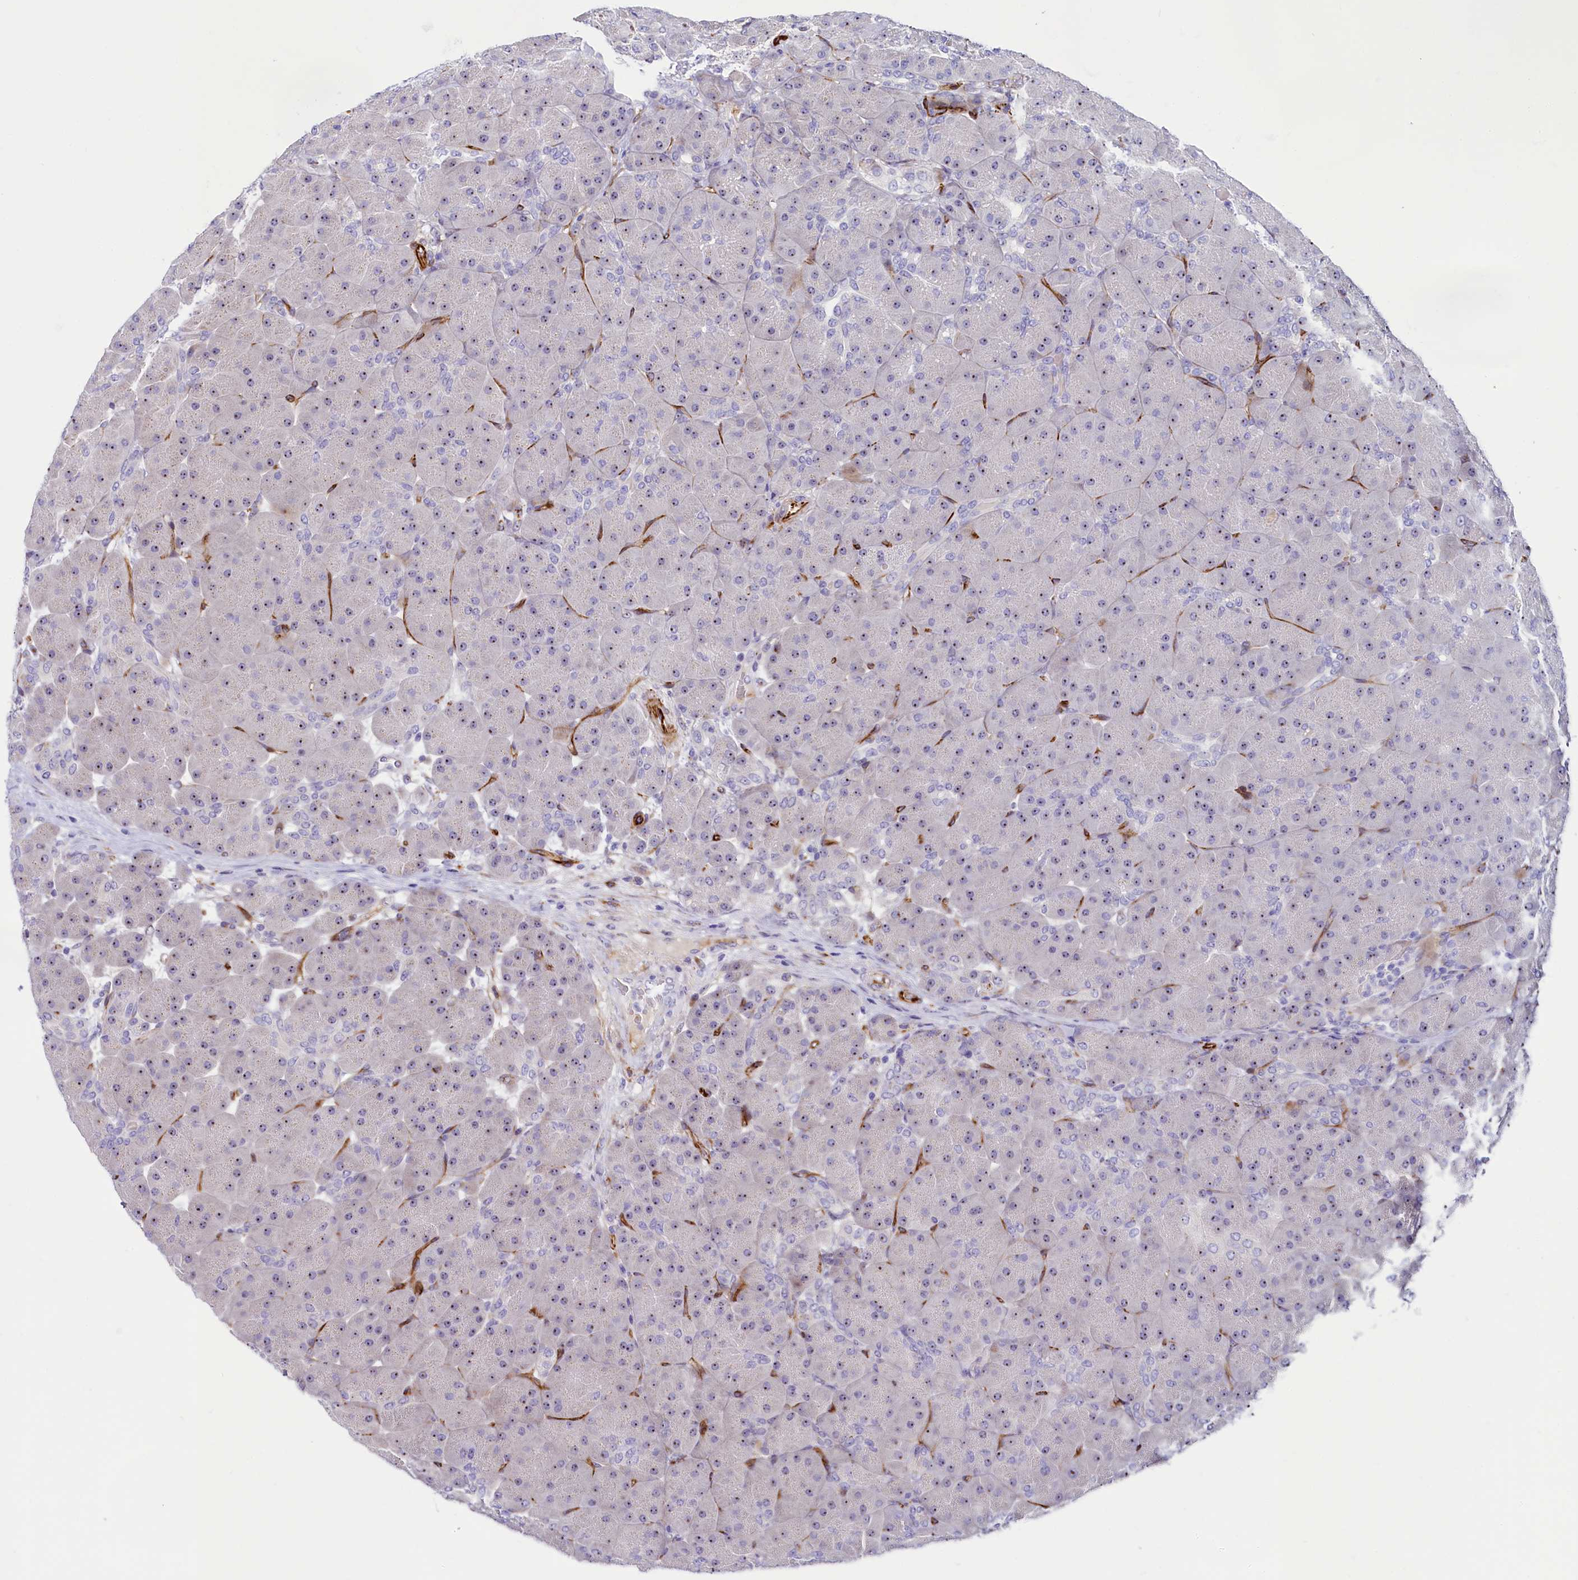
{"staining": {"intensity": "moderate", "quantity": ">75%", "location": "nuclear"}, "tissue": "pancreas", "cell_type": "Exocrine glandular cells", "image_type": "normal", "snomed": [{"axis": "morphology", "description": "Normal tissue, NOS"}, {"axis": "topography", "description": "Pancreas"}], "caption": "Immunohistochemistry (IHC) micrograph of unremarkable human pancreas stained for a protein (brown), which displays medium levels of moderate nuclear staining in approximately >75% of exocrine glandular cells.", "gene": "SH3TC2", "patient": {"sex": "male", "age": 66}}